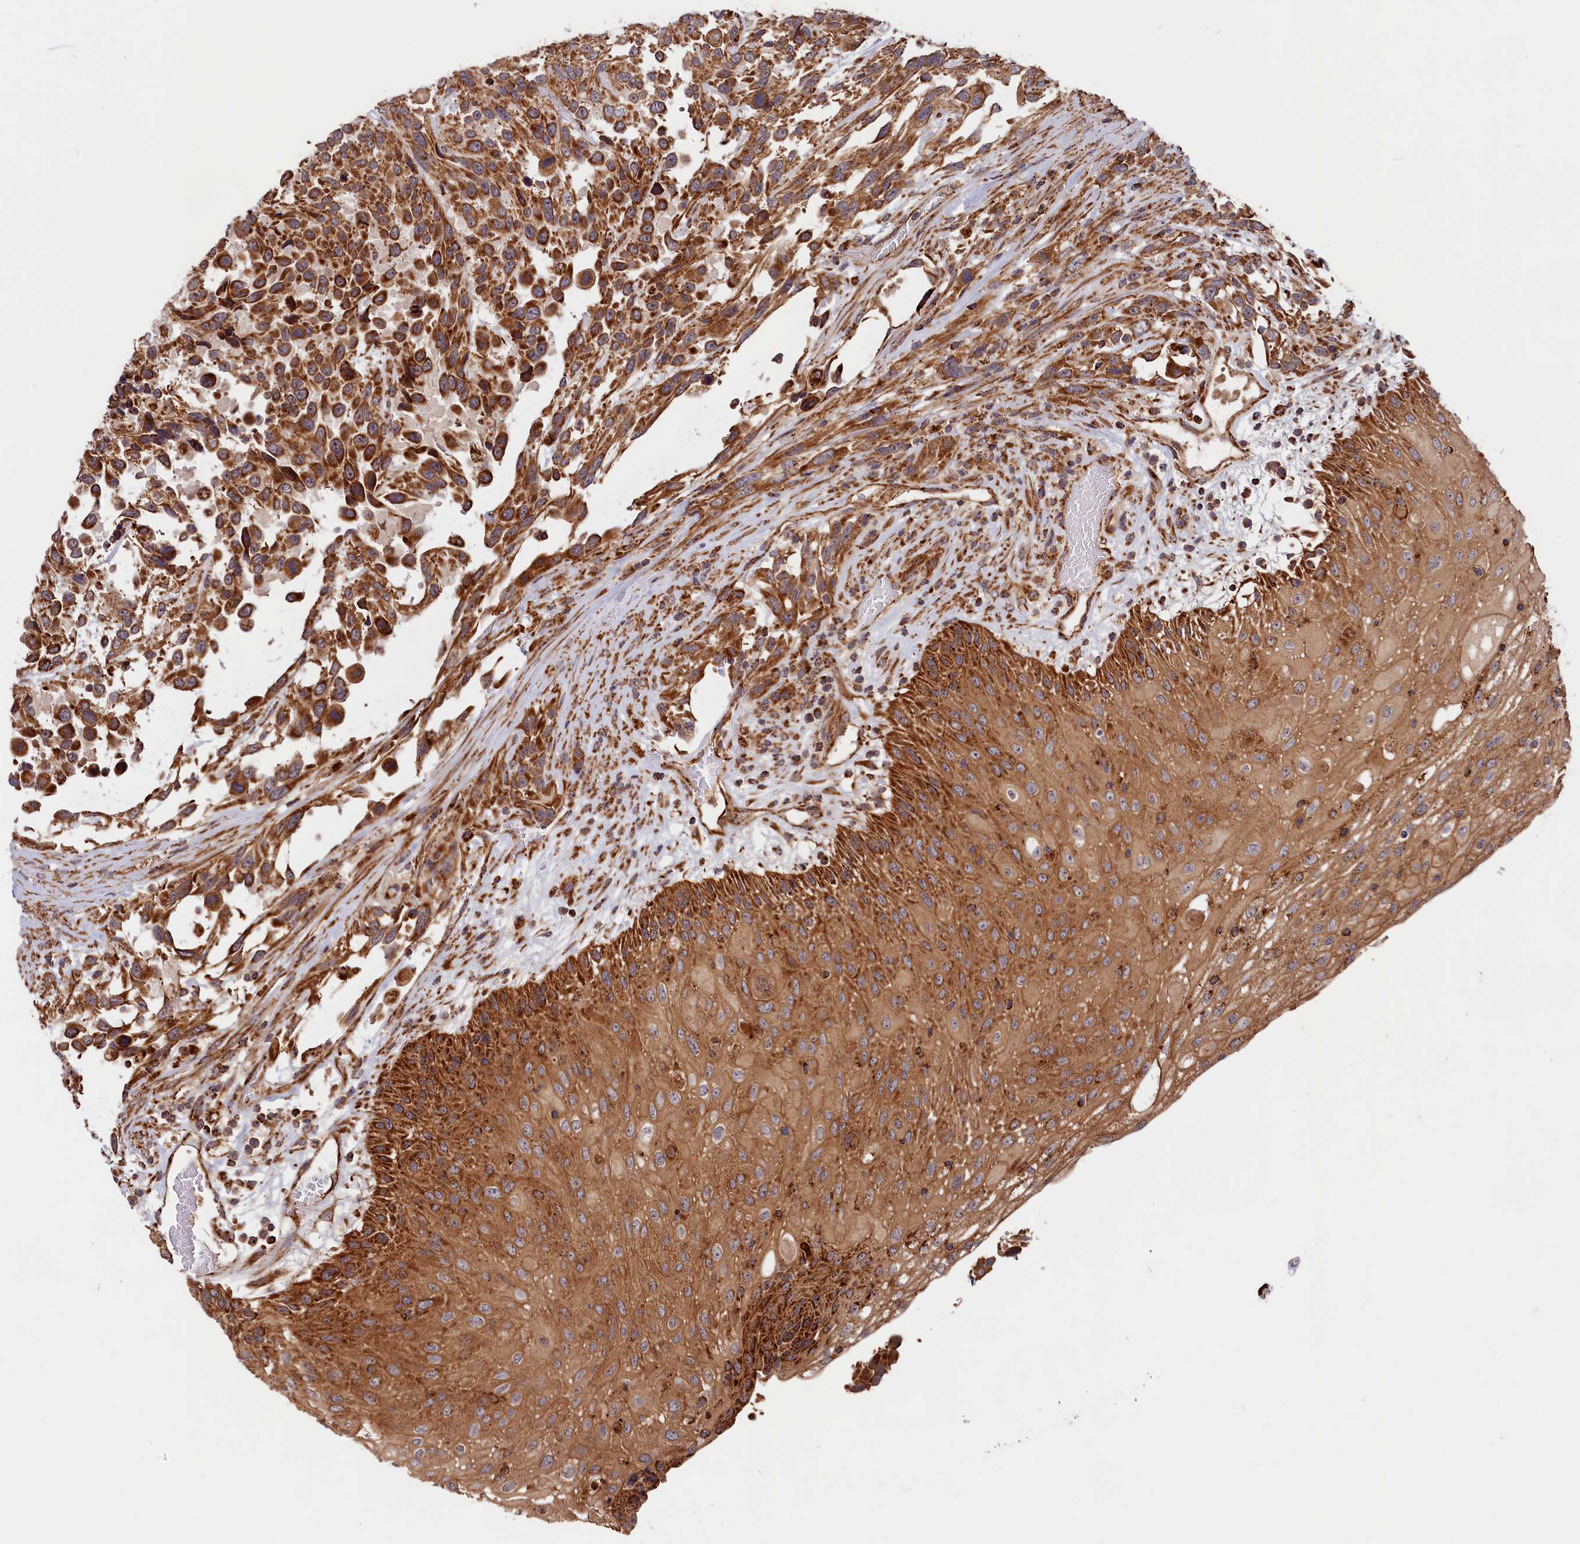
{"staining": {"intensity": "strong", "quantity": ">75%", "location": "cytoplasmic/membranous"}, "tissue": "urothelial cancer", "cell_type": "Tumor cells", "image_type": "cancer", "snomed": [{"axis": "morphology", "description": "Urothelial carcinoma, High grade"}, {"axis": "topography", "description": "Urinary bladder"}], "caption": "Immunohistochemical staining of high-grade urothelial carcinoma shows high levels of strong cytoplasmic/membranous protein positivity in about >75% of tumor cells.", "gene": "MACROD1", "patient": {"sex": "female", "age": 70}}